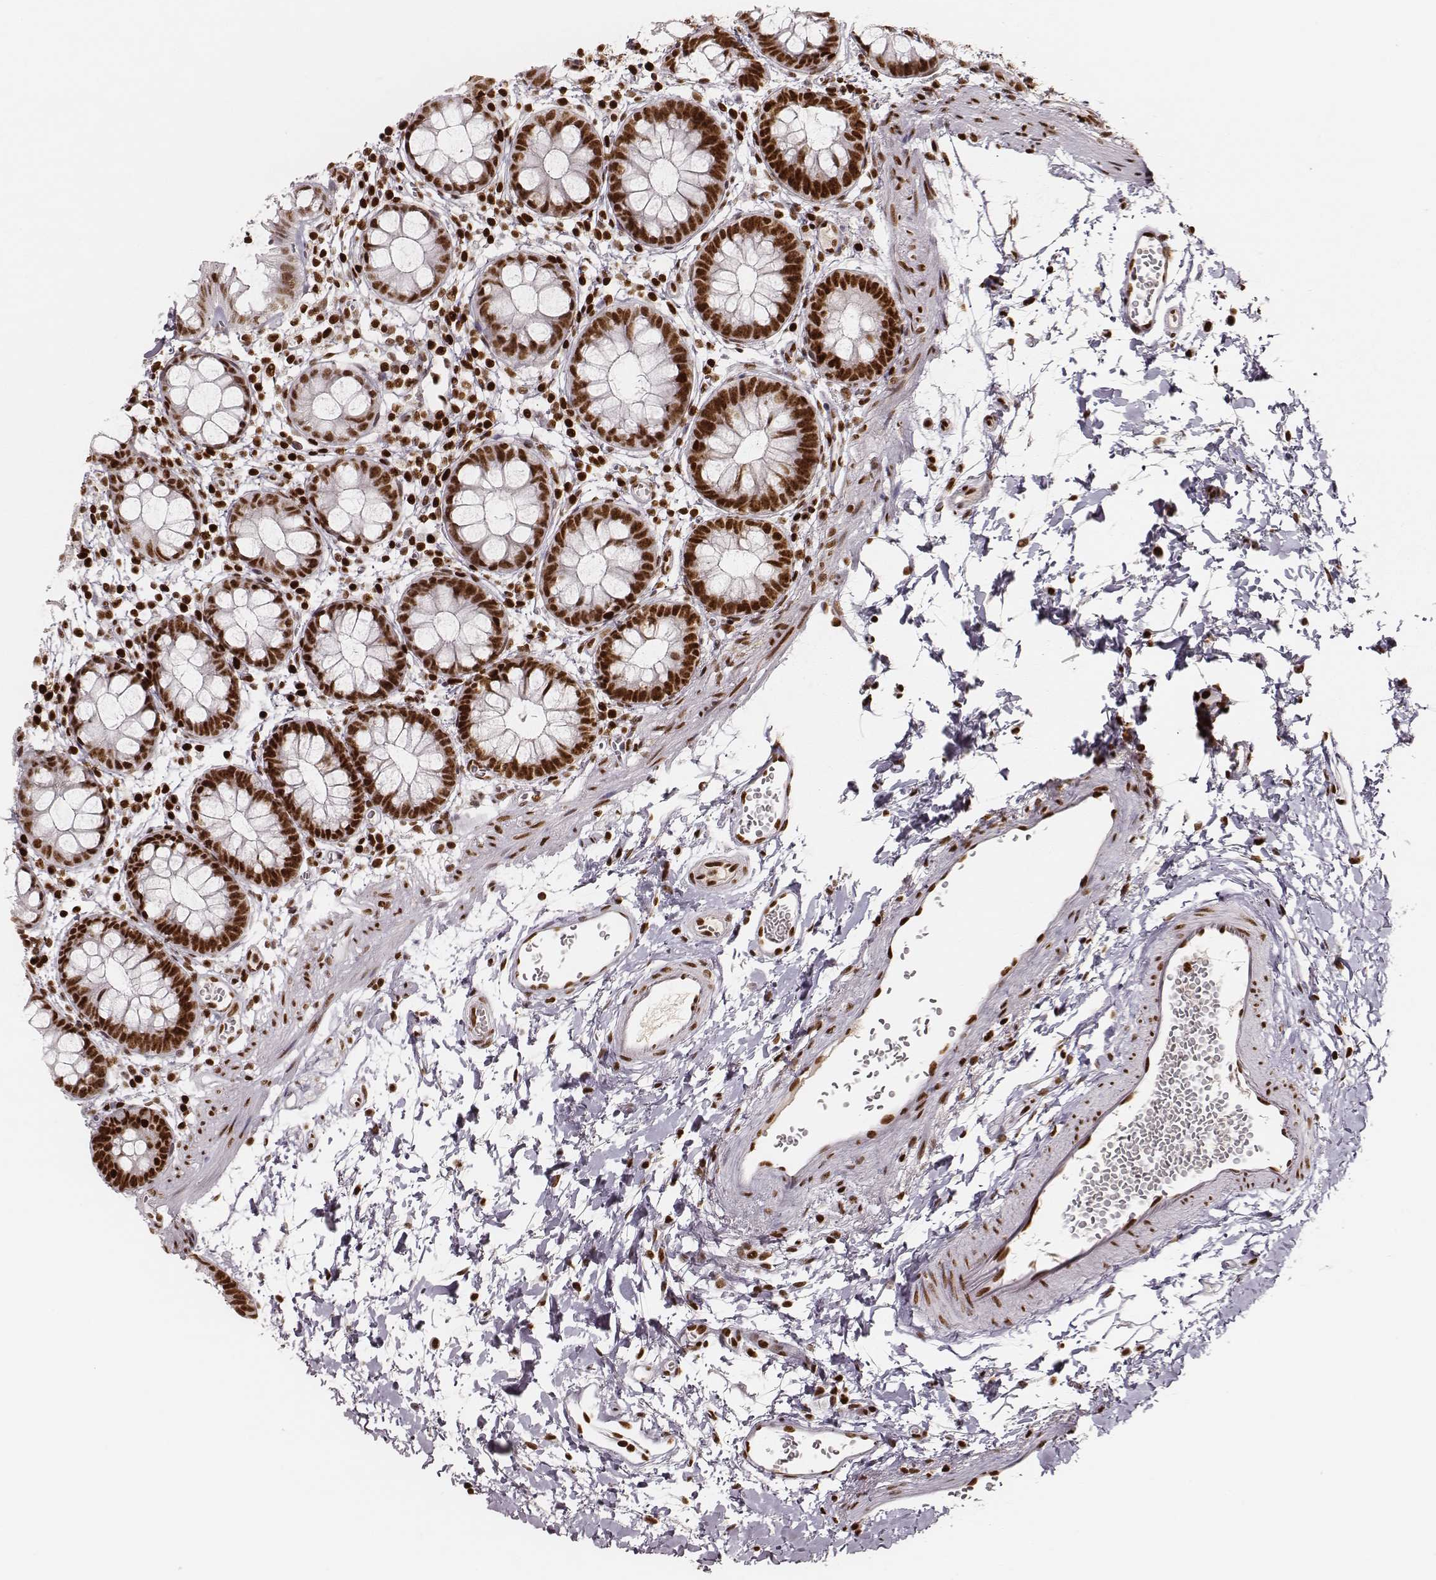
{"staining": {"intensity": "strong", "quantity": ">75%", "location": "nuclear"}, "tissue": "rectum", "cell_type": "Glandular cells", "image_type": "normal", "snomed": [{"axis": "morphology", "description": "Normal tissue, NOS"}, {"axis": "topography", "description": "Rectum"}], "caption": "The micrograph demonstrates staining of benign rectum, revealing strong nuclear protein expression (brown color) within glandular cells. The protein of interest is shown in brown color, while the nuclei are stained blue.", "gene": "PARP1", "patient": {"sex": "male", "age": 57}}